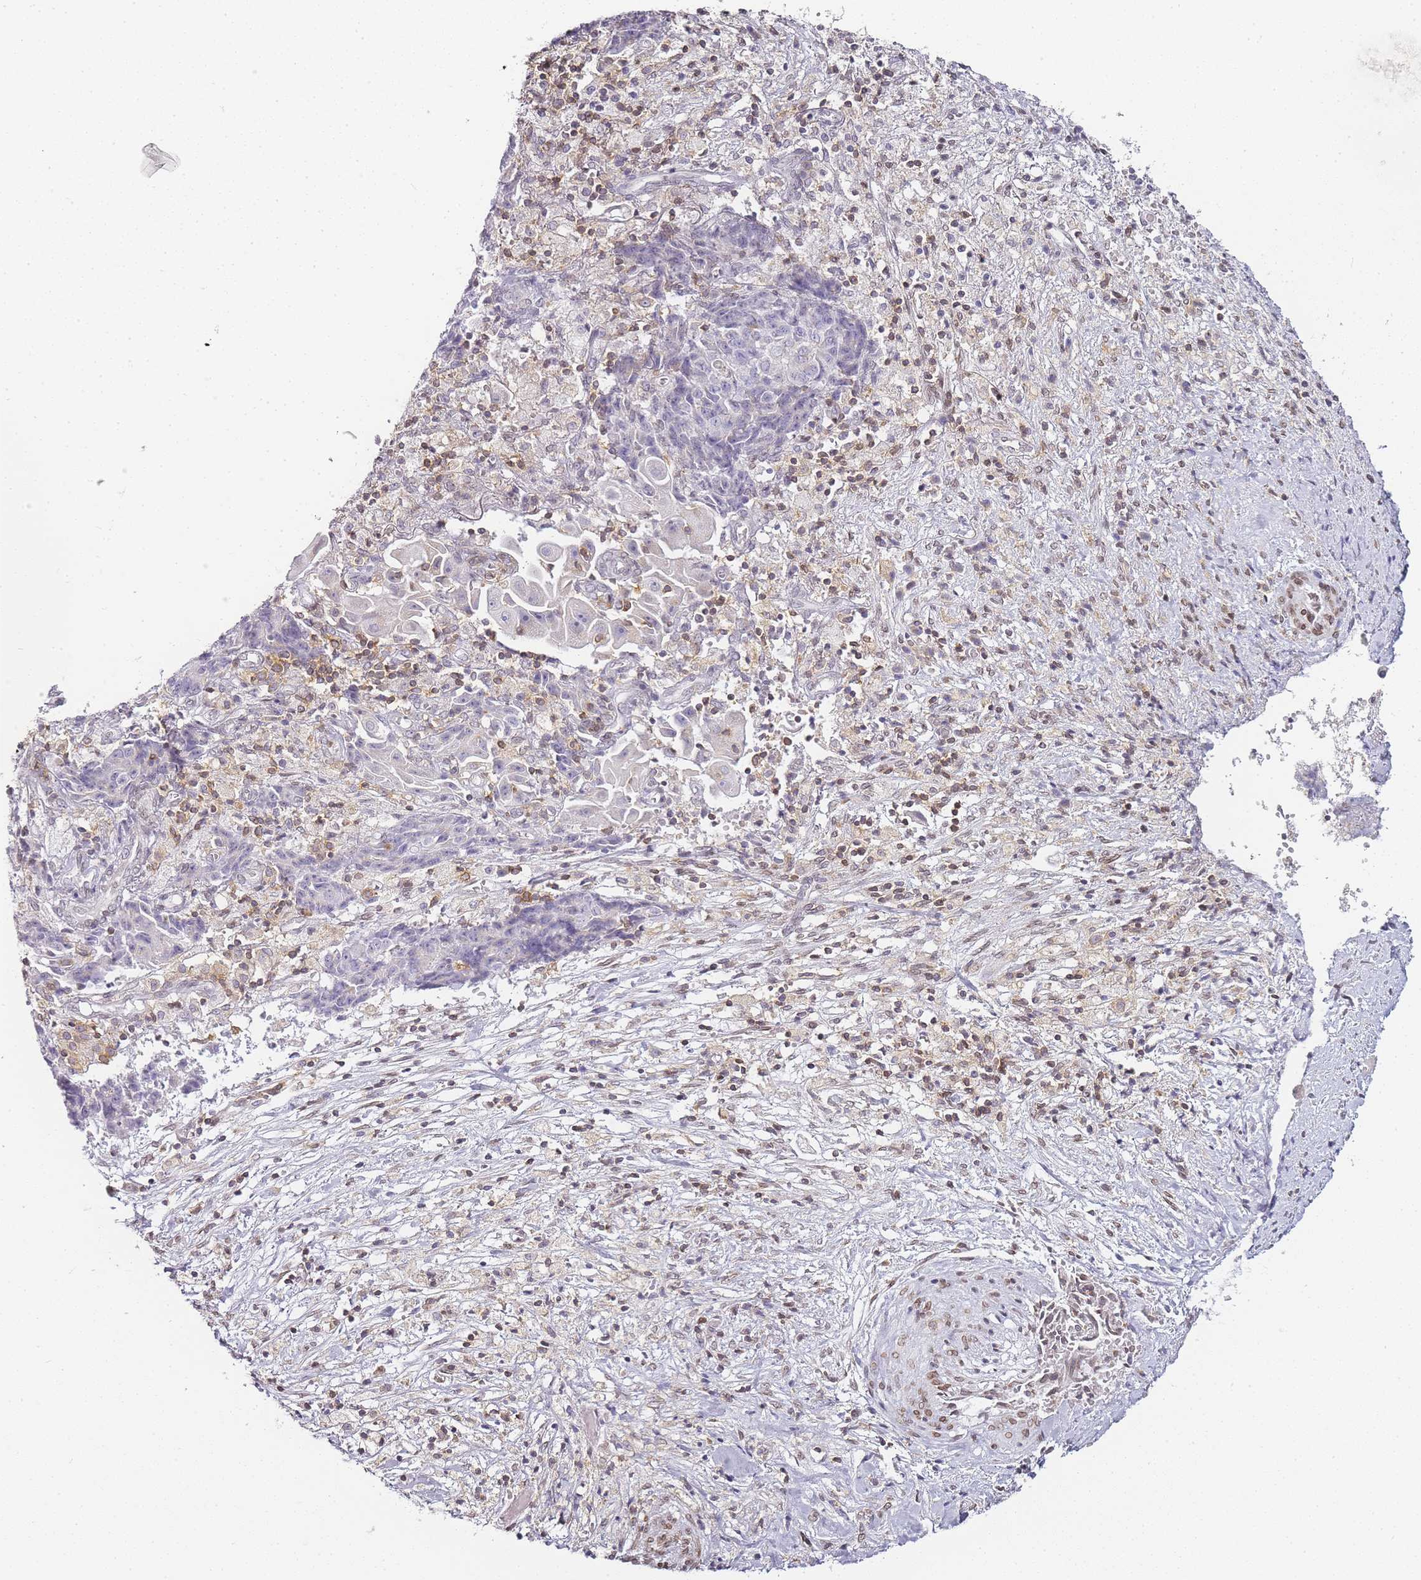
{"staining": {"intensity": "negative", "quantity": "none", "location": "none"}, "tissue": "ovarian cancer", "cell_type": "Tumor cells", "image_type": "cancer", "snomed": [{"axis": "morphology", "description": "Carcinoma, endometroid"}, {"axis": "topography", "description": "Ovary"}], "caption": "A high-resolution histopathology image shows immunohistochemistry staining of ovarian cancer, which exhibits no significant staining in tumor cells.", "gene": "JAKMIP1", "patient": {"sex": "female", "age": 42}}